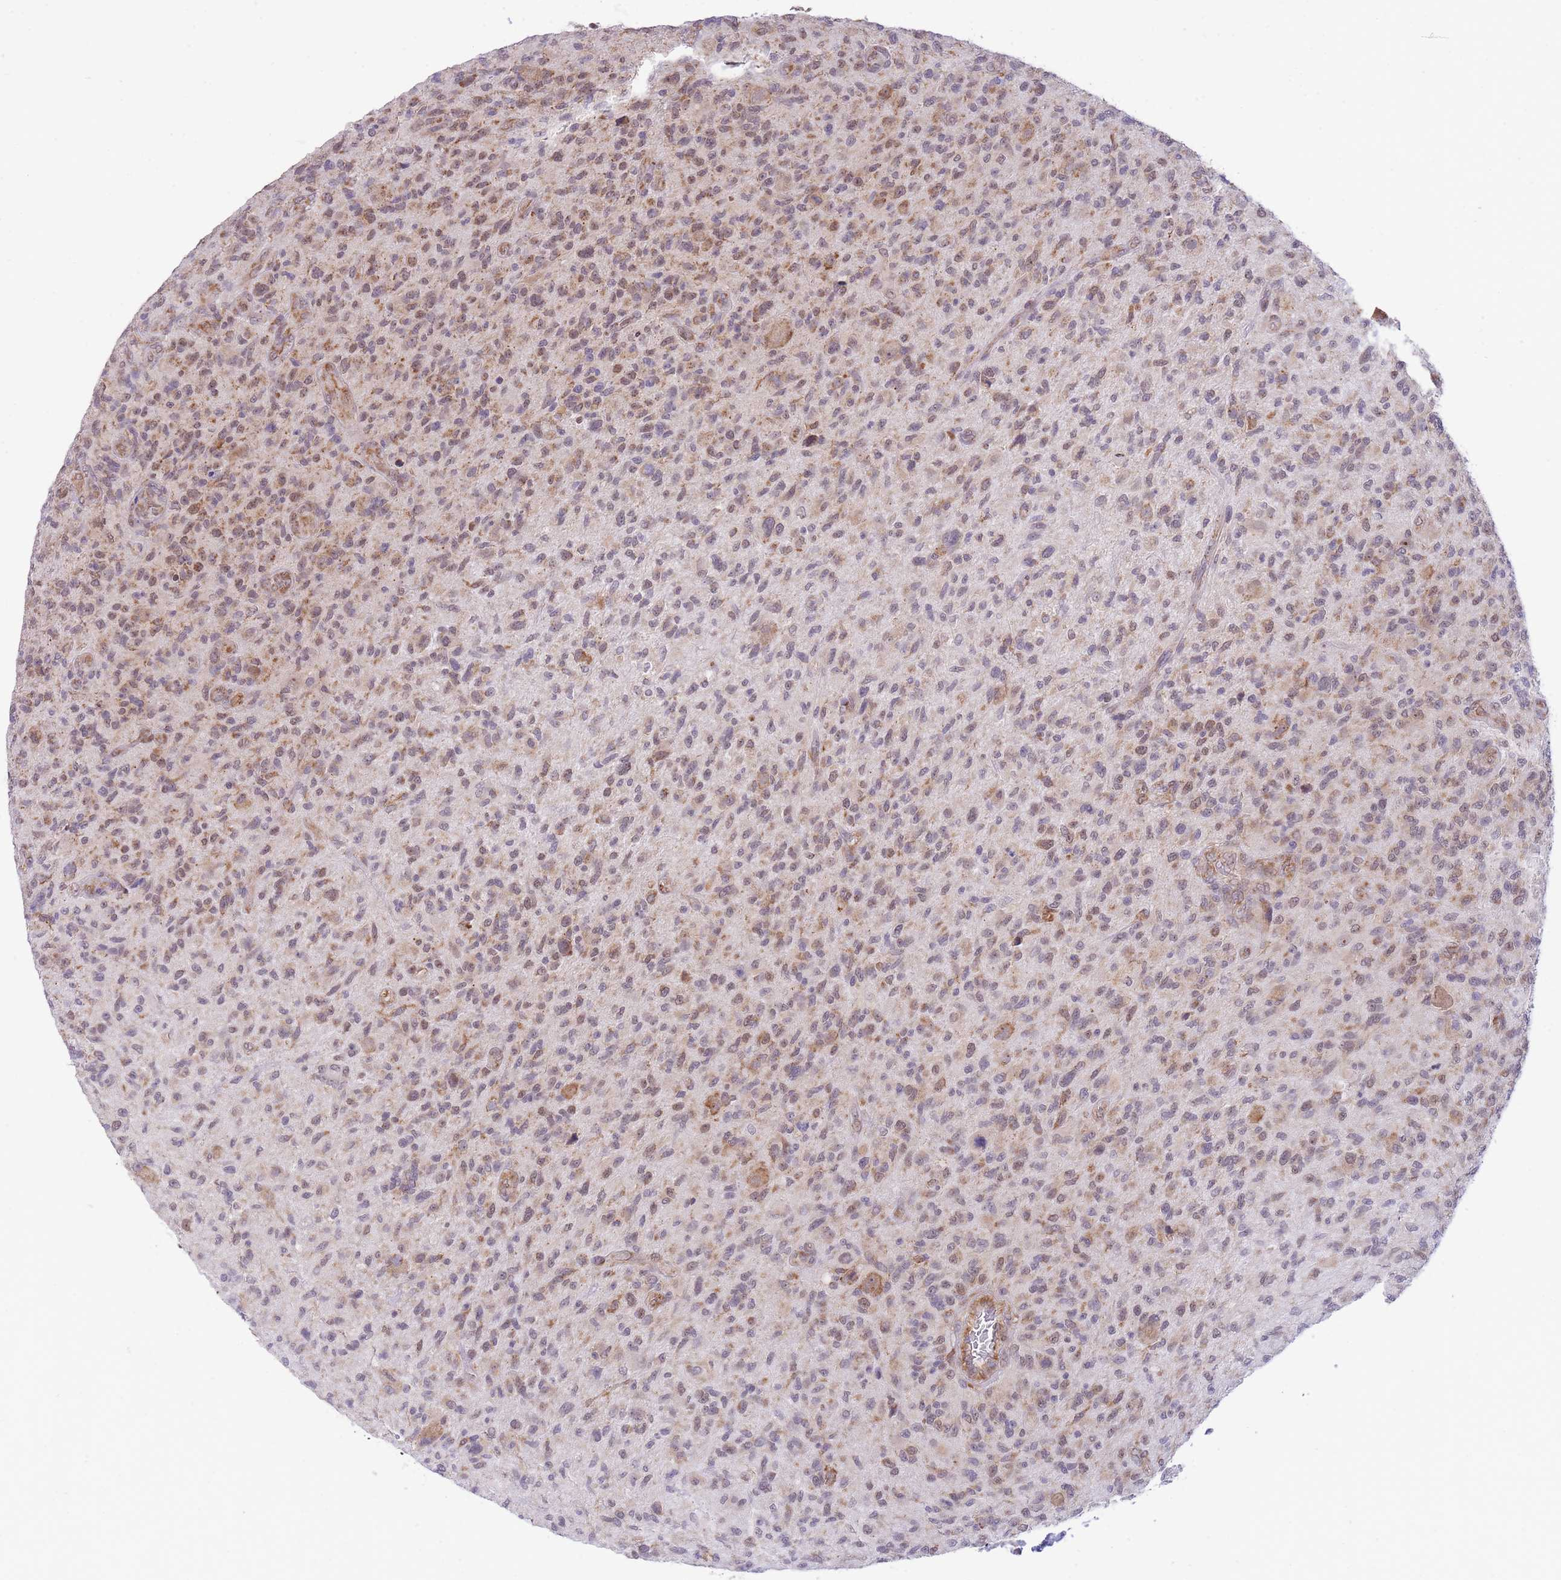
{"staining": {"intensity": "moderate", "quantity": ">75%", "location": "cytoplasmic/membranous,nuclear"}, "tissue": "glioma", "cell_type": "Tumor cells", "image_type": "cancer", "snomed": [{"axis": "morphology", "description": "Glioma, malignant, High grade"}, {"axis": "topography", "description": "Brain"}], "caption": "Protein expression analysis of human malignant glioma (high-grade) reveals moderate cytoplasmic/membranous and nuclear expression in approximately >75% of tumor cells. The protein is shown in brown color, while the nuclei are stained blue.", "gene": "EXOSC8", "patient": {"sex": "male", "age": 47}}